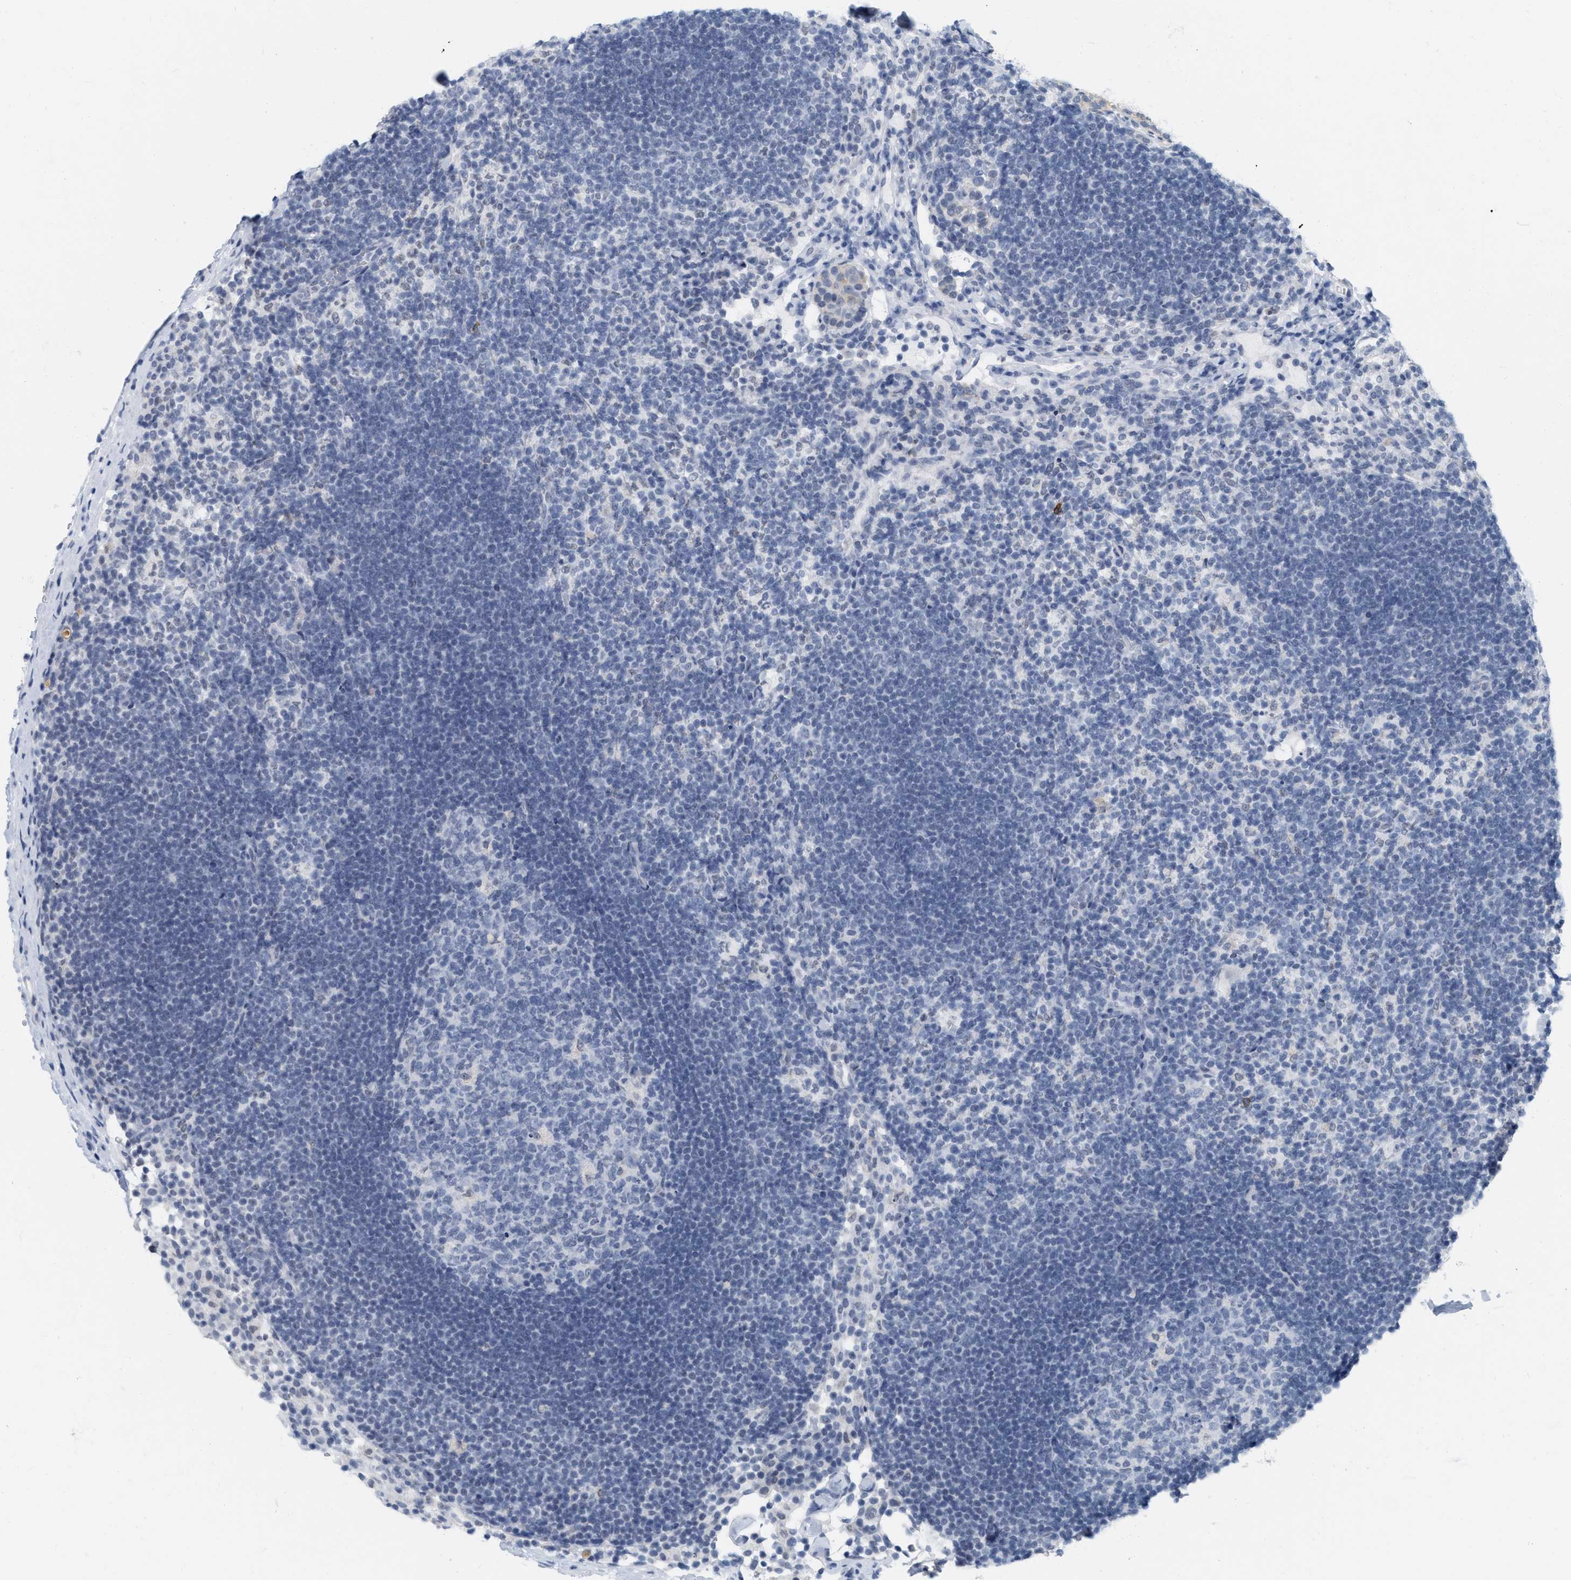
{"staining": {"intensity": "negative", "quantity": "none", "location": "none"}, "tissue": "lymph node", "cell_type": "Germinal center cells", "image_type": "normal", "snomed": [{"axis": "morphology", "description": "Normal tissue, NOS"}, {"axis": "morphology", "description": "Carcinoid, malignant, NOS"}, {"axis": "topography", "description": "Lymph node"}], "caption": "This is an immunohistochemistry (IHC) image of unremarkable human lymph node. There is no expression in germinal center cells.", "gene": "XIRP1", "patient": {"sex": "male", "age": 47}}